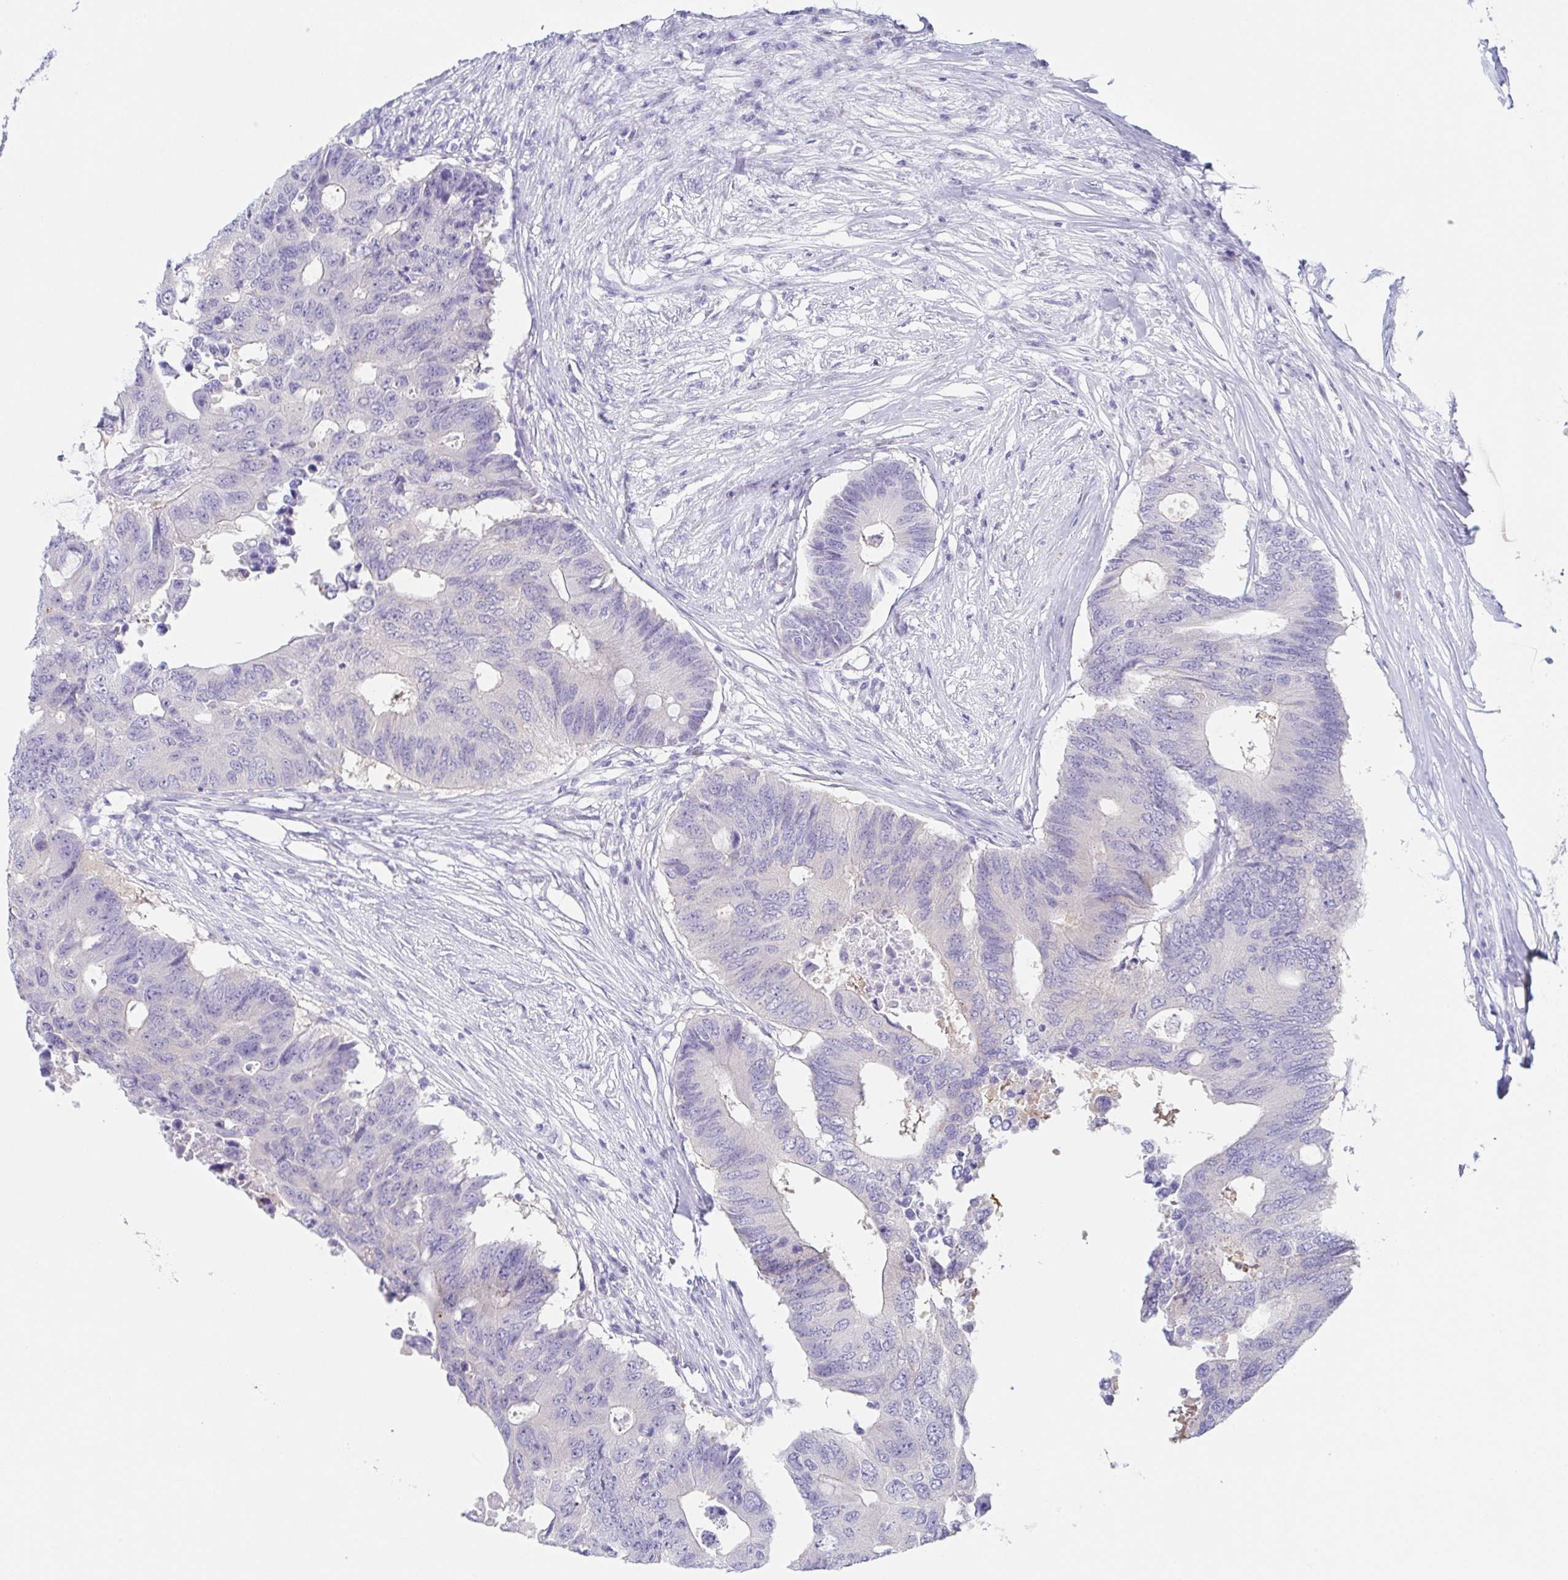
{"staining": {"intensity": "negative", "quantity": "none", "location": "none"}, "tissue": "colorectal cancer", "cell_type": "Tumor cells", "image_type": "cancer", "snomed": [{"axis": "morphology", "description": "Adenocarcinoma, NOS"}, {"axis": "topography", "description": "Colon"}], "caption": "Colorectal cancer was stained to show a protein in brown. There is no significant expression in tumor cells.", "gene": "HTR2A", "patient": {"sex": "male", "age": 71}}